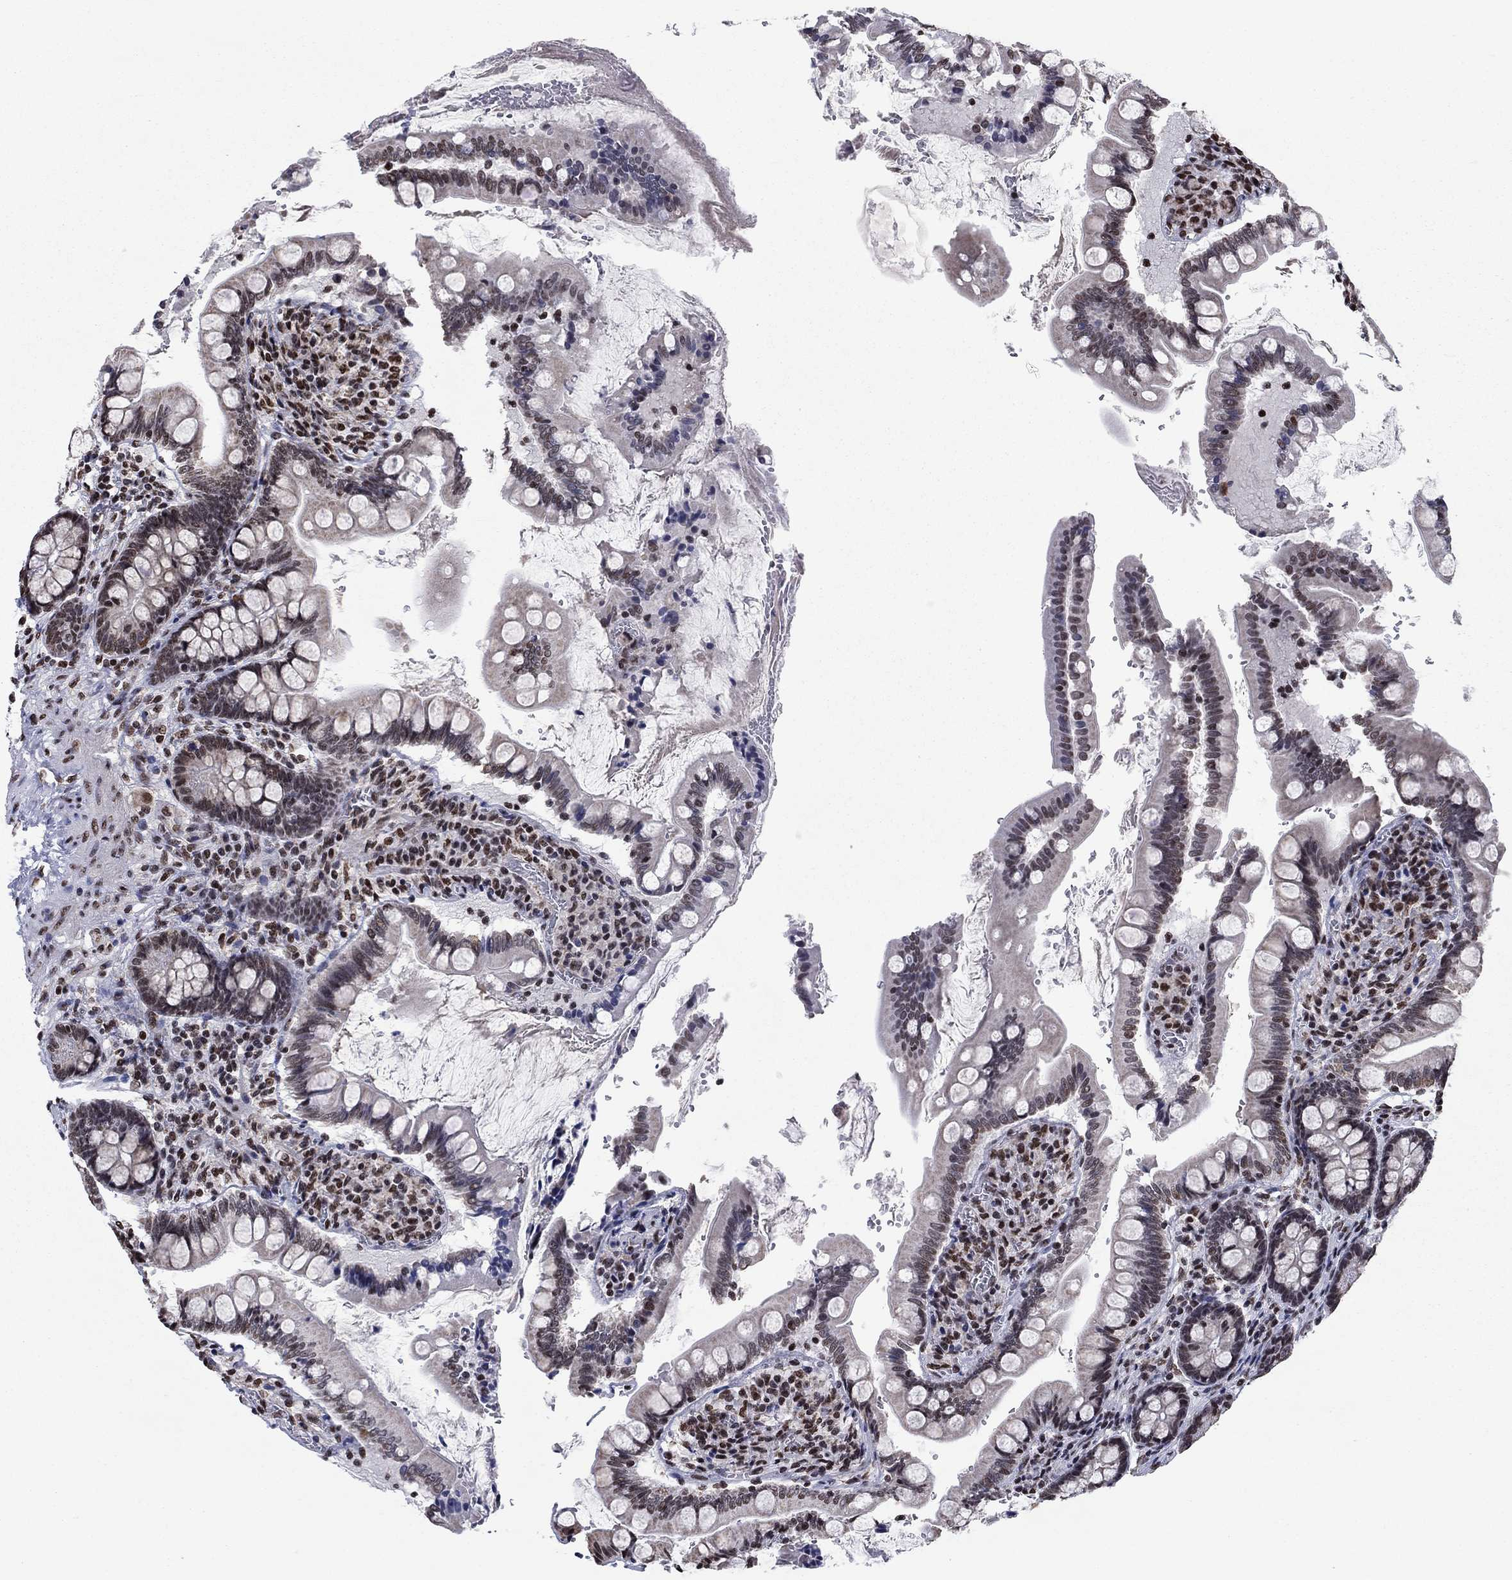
{"staining": {"intensity": "weak", "quantity": "<25%", "location": "cytoplasmic/membranous,nuclear"}, "tissue": "small intestine", "cell_type": "Glandular cells", "image_type": "normal", "snomed": [{"axis": "morphology", "description": "Normal tissue, NOS"}, {"axis": "topography", "description": "Small intestine"}], "caption": "This is an IHC image of benign small intestine. There is no expression in glandular cells.", "gene": "N4BP2", "patient": {"sex": "female", "age": 56}}